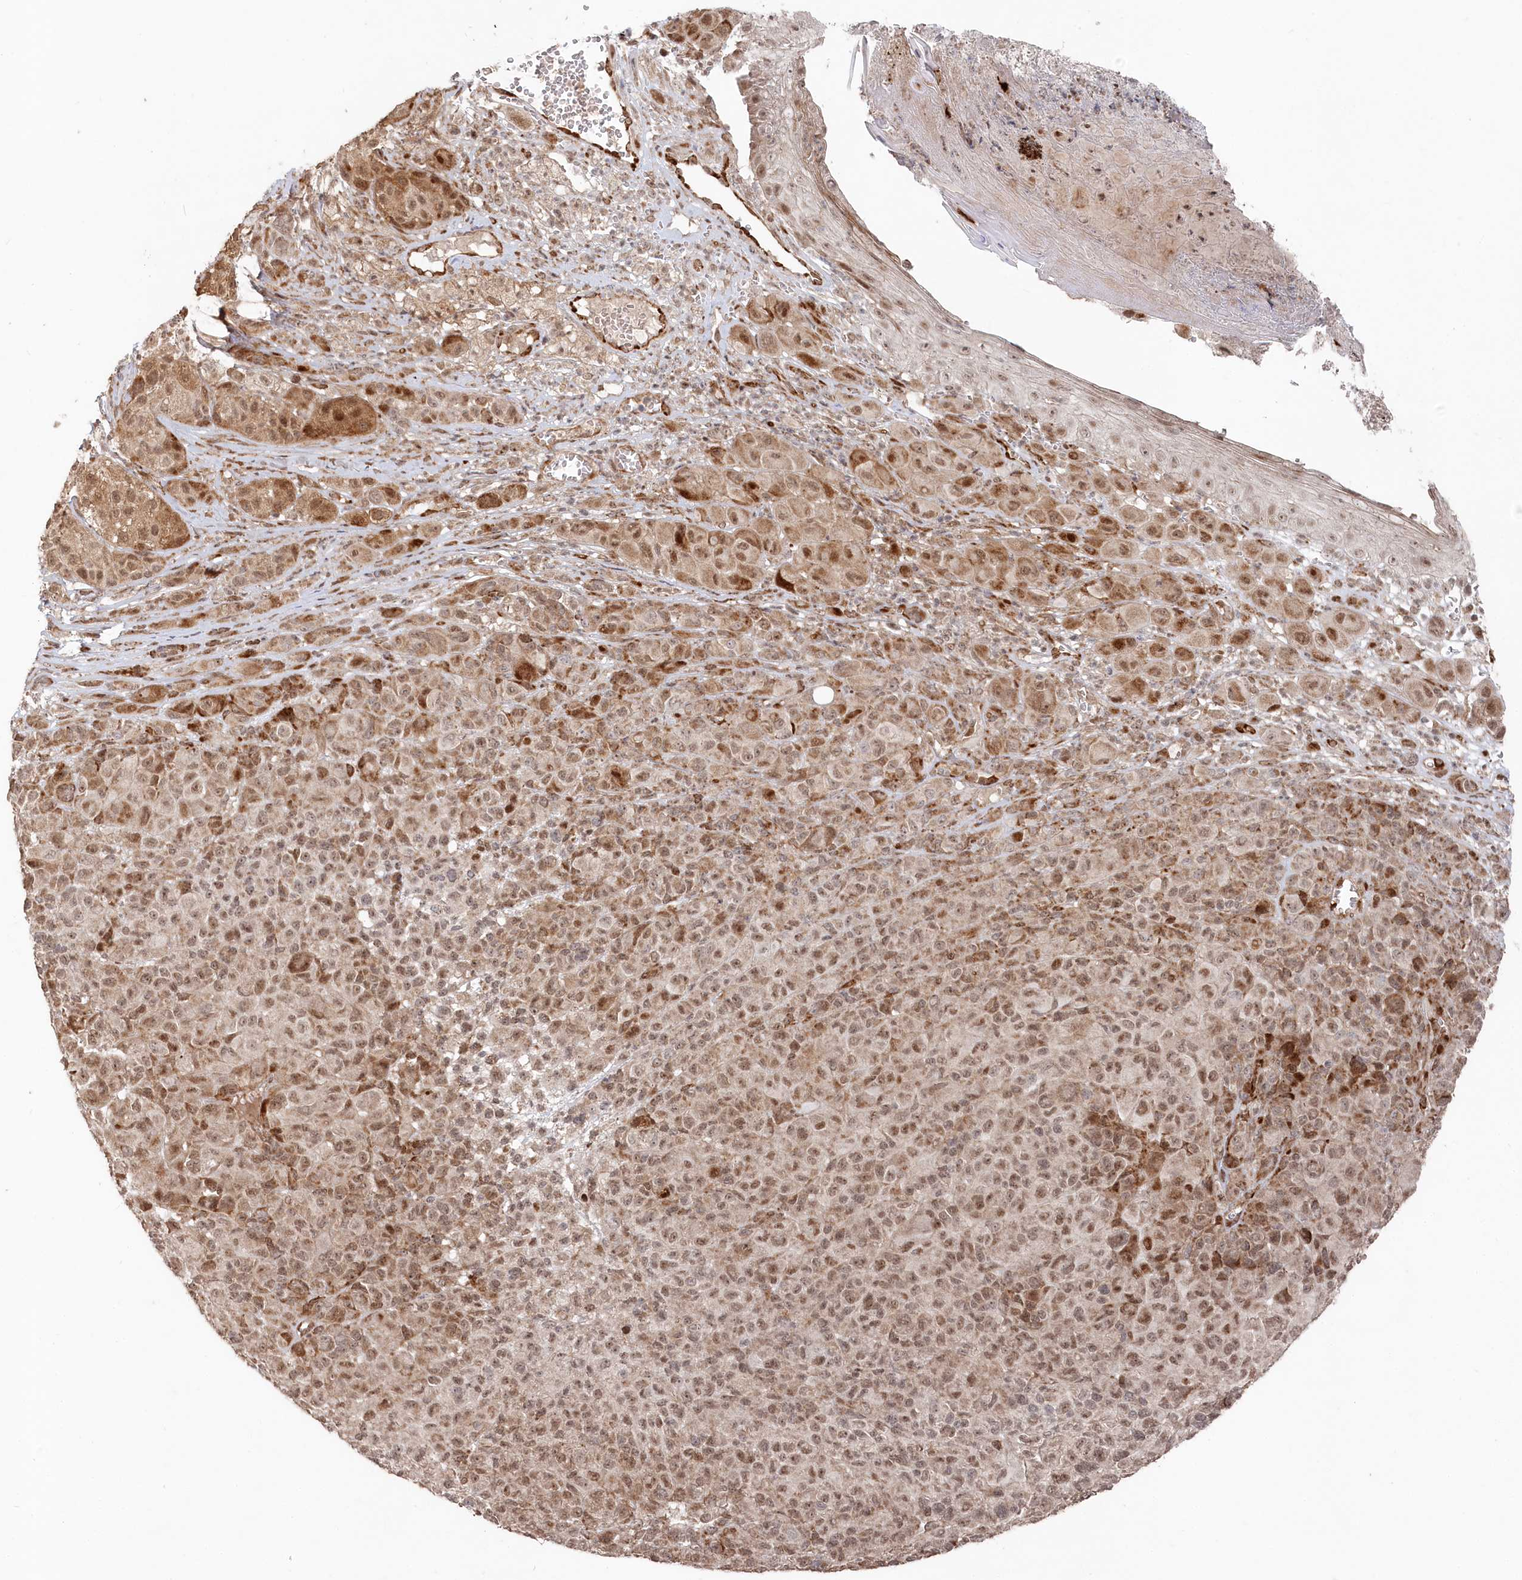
{"staining": {"intensity": "moderate", "quantity": ">75%", "location": "nuclear"}, "tissue": "melanoma", "cell_type": "Tumor cells", "image_type": "cancer", "snomed": [{"axis": "morphology", "description": "Malignant melanoma, NOS"}, {"axis": "topography", "description": "Skin of trunk"}], "caption": "Immunohistochemistry (IHC) staining of melanoma, which demonstrates medium levels of moderate nuclear positivity in approximately >75% of tumor cells indicating moderate nuclear protein expression. The staining was performed using DAB (3,3'-diaminobenzidine) (brown) for protein detection and nuclei were counterstained in hematoxylin (blue).", "gene": "POLR3A", "patient": {"sex": "male", "age": 71}}